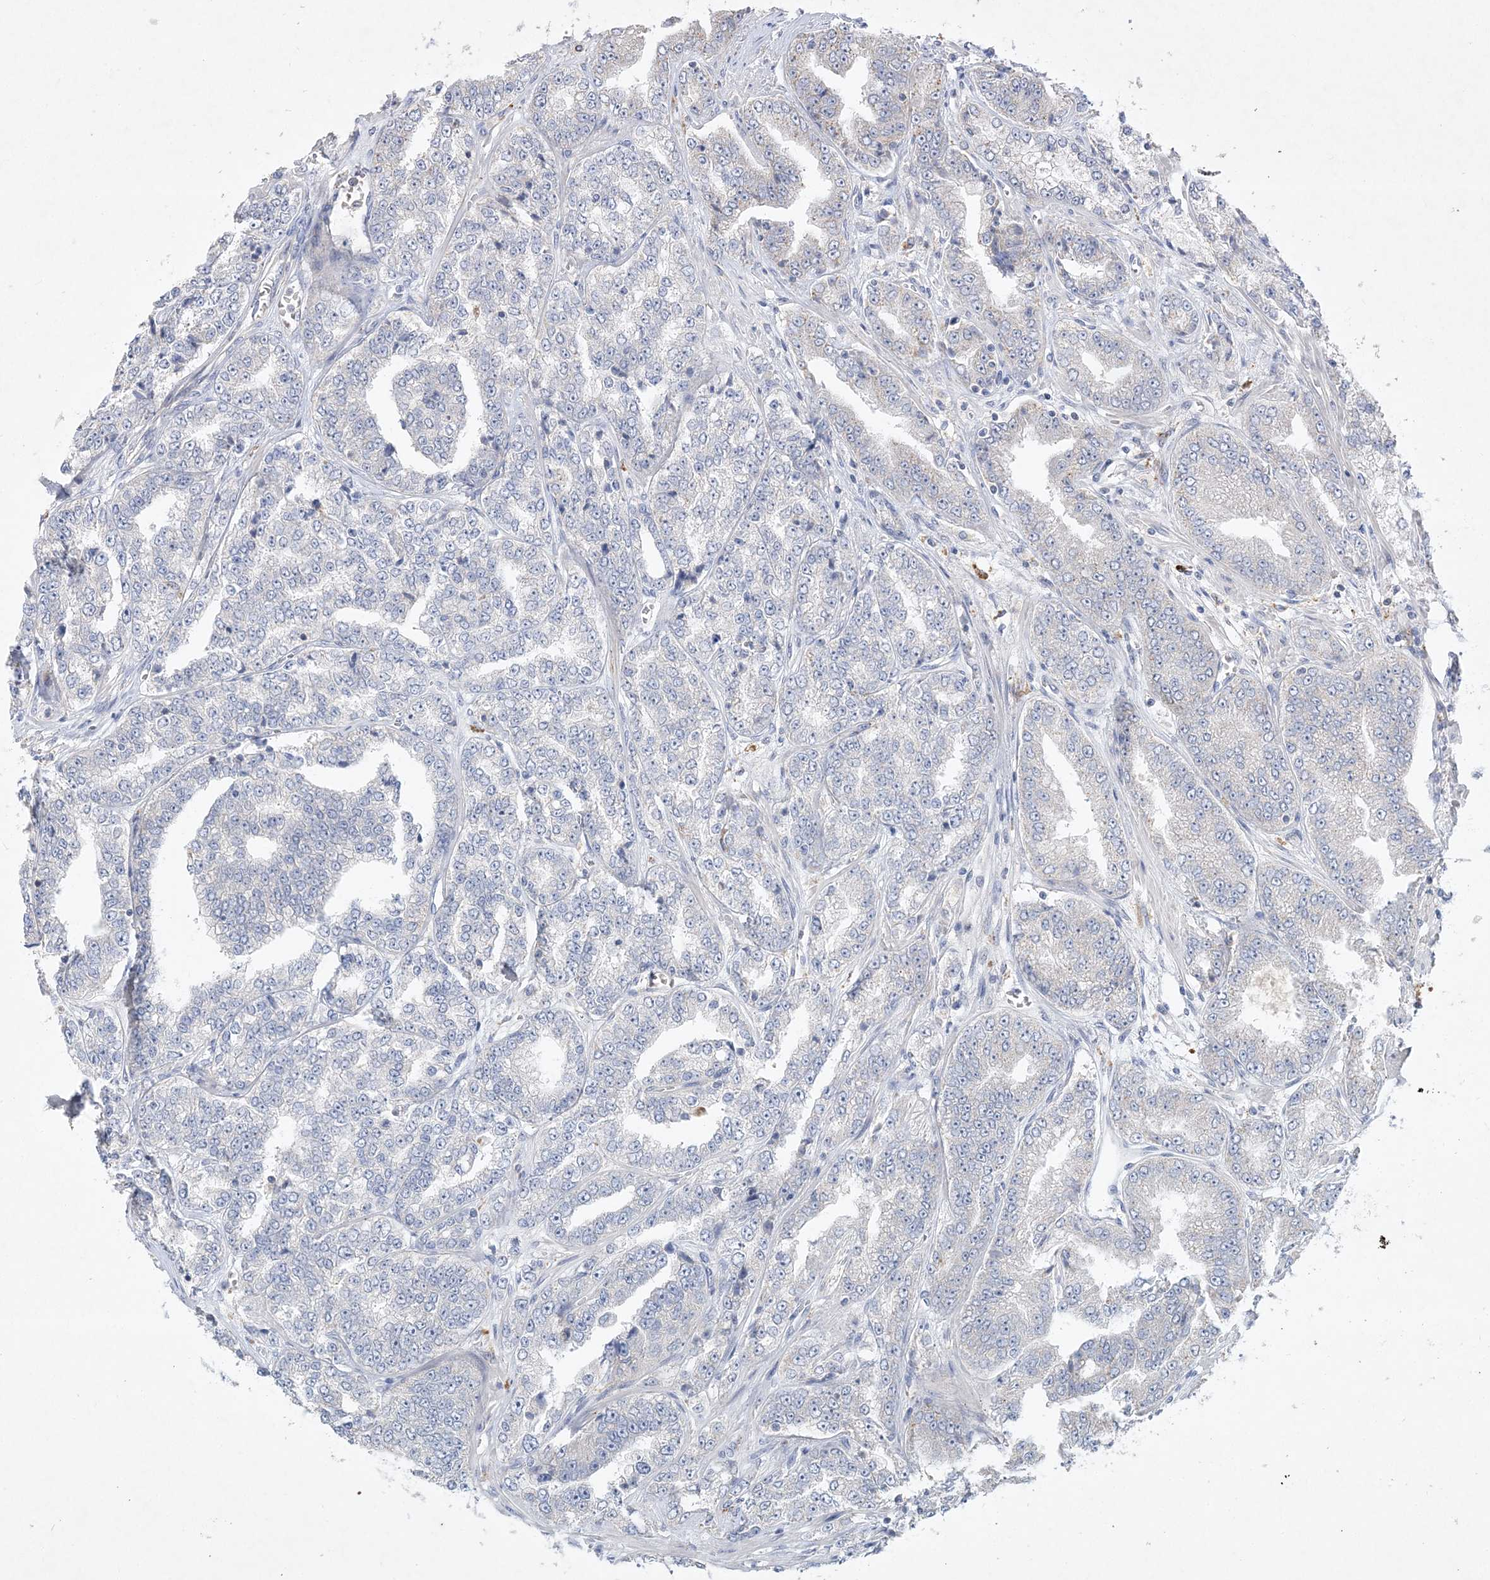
{"staining": {"intensity": "negative", "quantity": "none", "location": "none"}, "tissue": "prostate cancer", "cell_type": "Tumor cells", "image_type": "cancer", "snomed": [{"axis": "morphology", "description": "Adenocarcinoma, High grade"}, {"axis": "topography", "description": "Prostate"}], "caption": "This is an IHC micrograph of adenocarcinoma (high-grade) (prostate). There is no positivity in tumor cells.", "gene": "CLNK", "patient": {"sex": "male", "age": 71}}